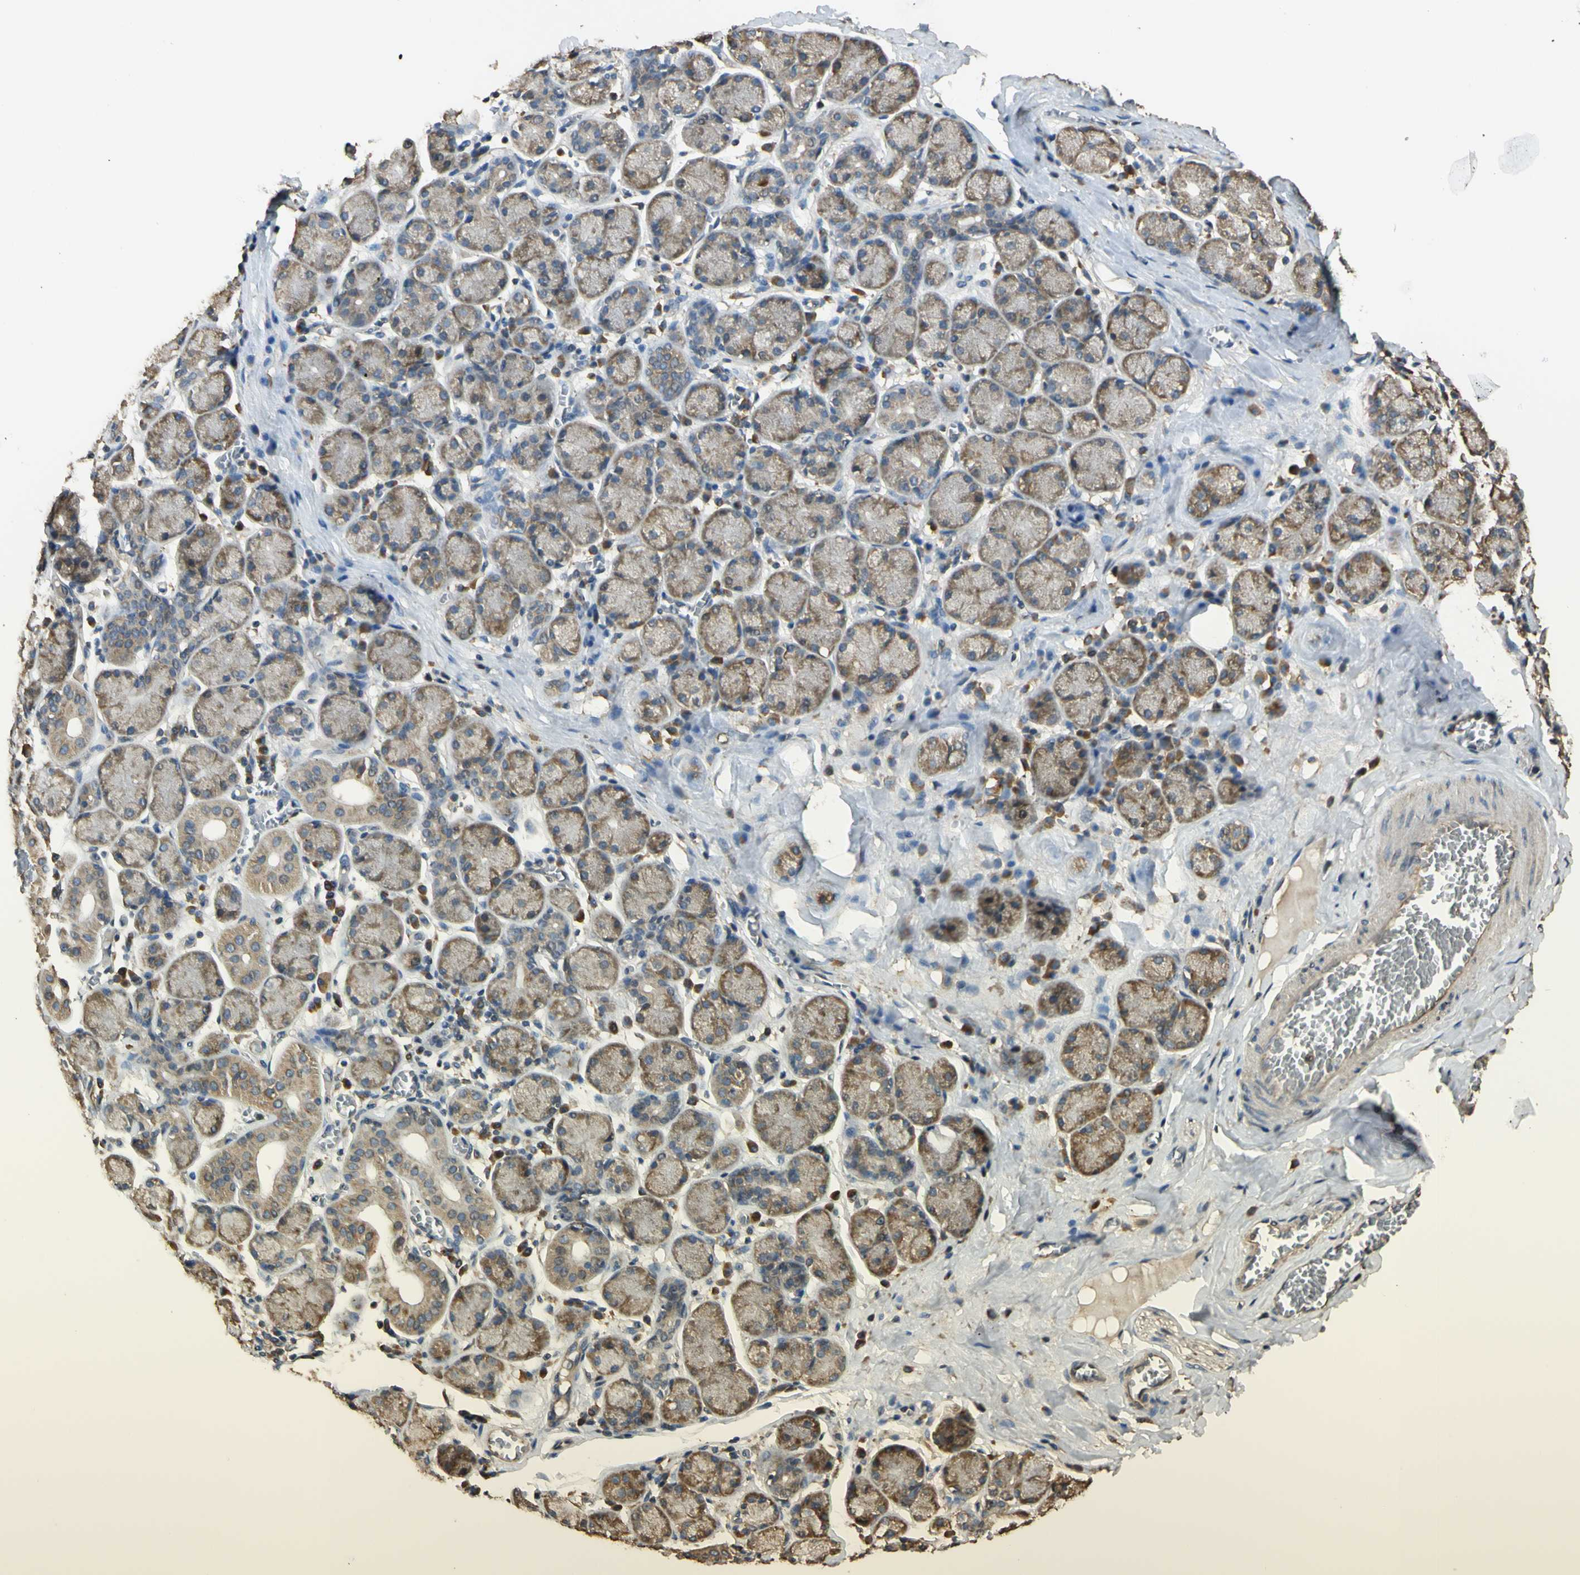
{"staining": {"intensity": "moderate", "quantity": "25%-75%", "location": "cytoplasmic/membranous"}, "tissue": "salivary gland", "cell_type": "Glandular cells", "image_type": "normal", "snomed": [{"axis": "morphology", "description": "Normal tissue, NOS"}, {"axis": "topography", "description": "Salivary gland"}], "caption": "Salivary gland stained with immunohistochemistry (IHC) reveals moderate cytoplasmic/membranous staining in about 25%-75% of glandular cells.", "gene": "STX18", "patient": {"sex": "female", "age": 24}}